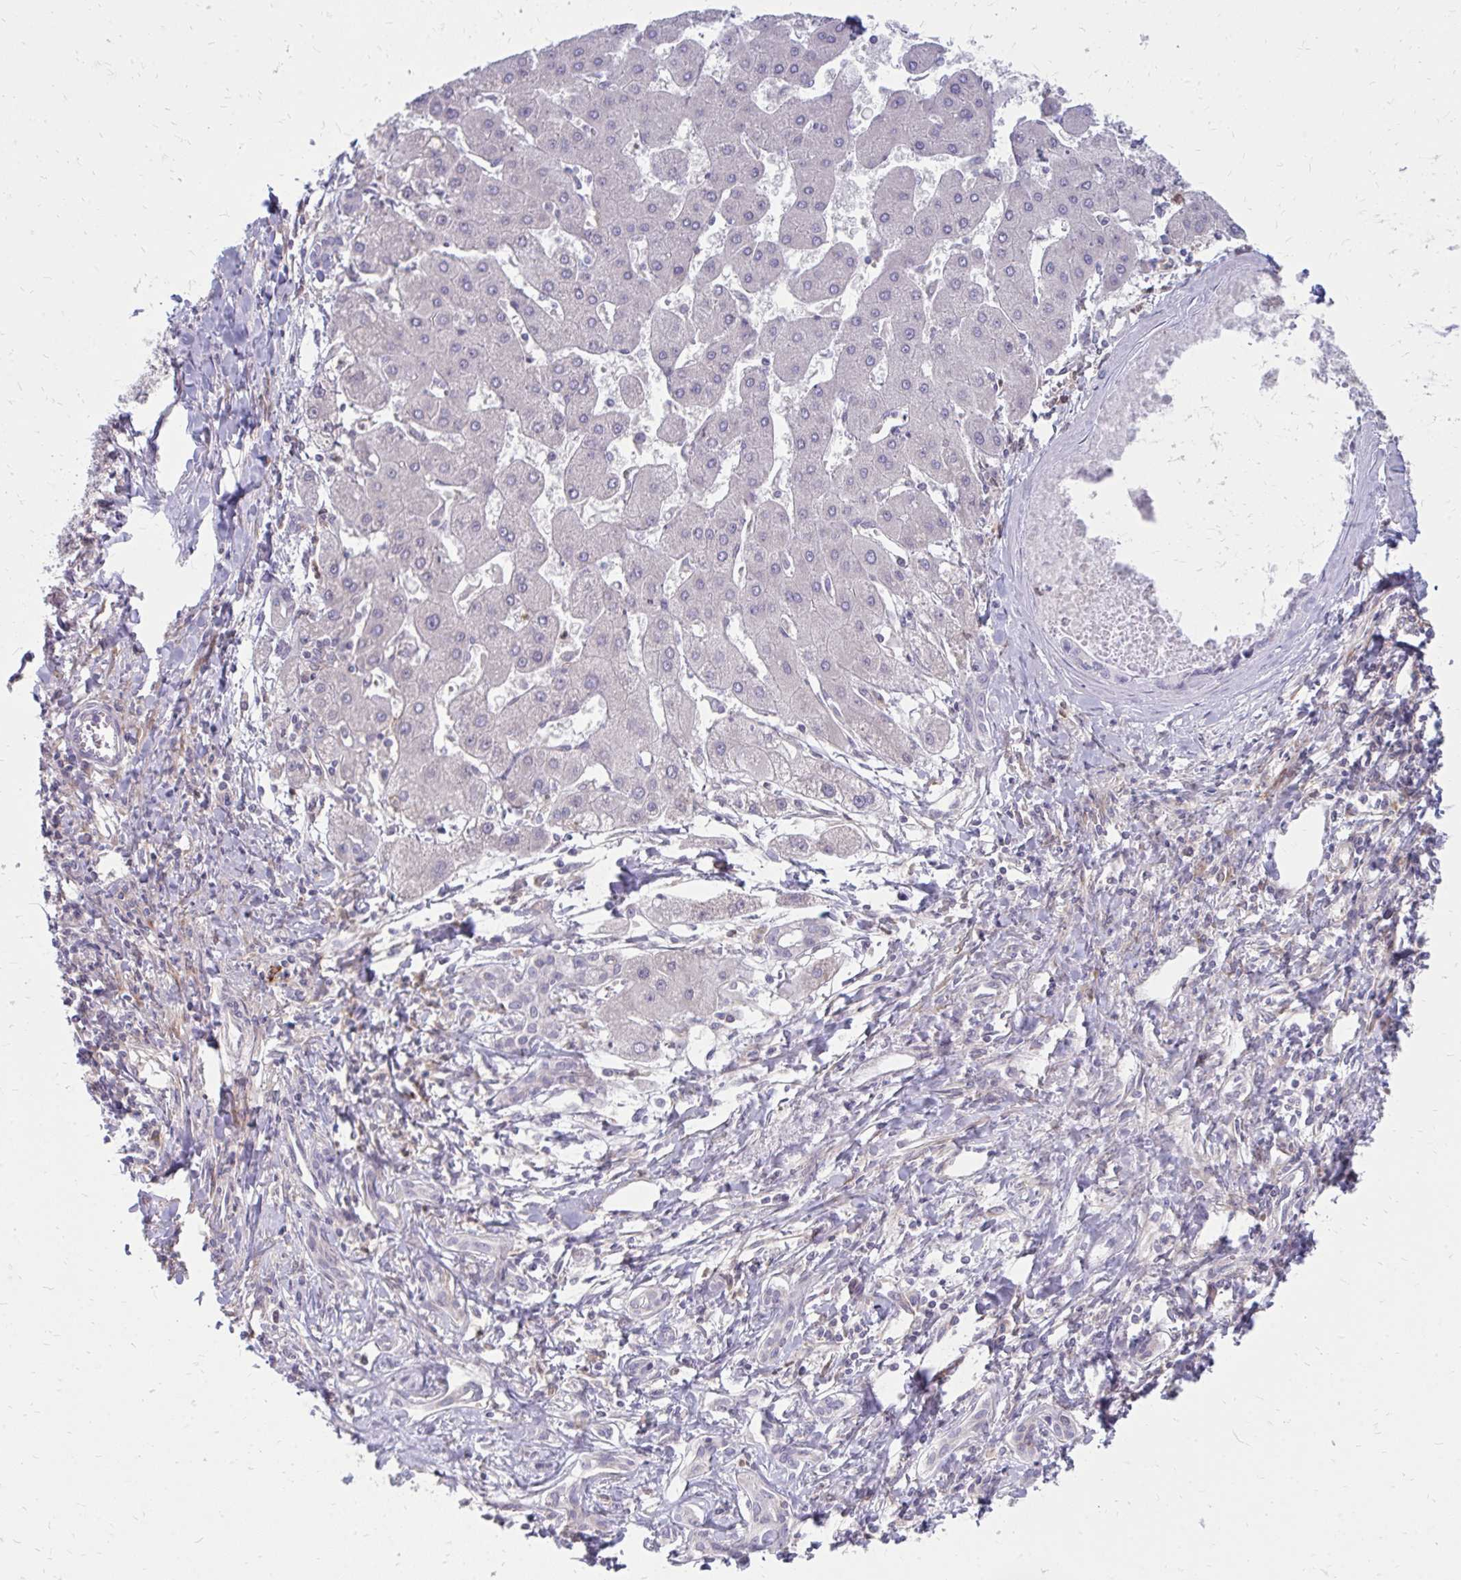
{"staining": {"intensity": "negative", "quantity": "none", "location": "none"}, "tissue": "liver cancer", "cell_type": "Tumor cells", "image_type": "cancer", "snomed": [{"axis": "morphology", "description": "Cholangiocarcinoma"}, {"axis": "topography", "description": "Liver"}], "caption": "Protein analysis of liver cancer (cholangiocarcinoma) exhibits no significant staining in tumor cells.", "gene": "ASAP1", "patient": {"sex": "male", "age": 66}}